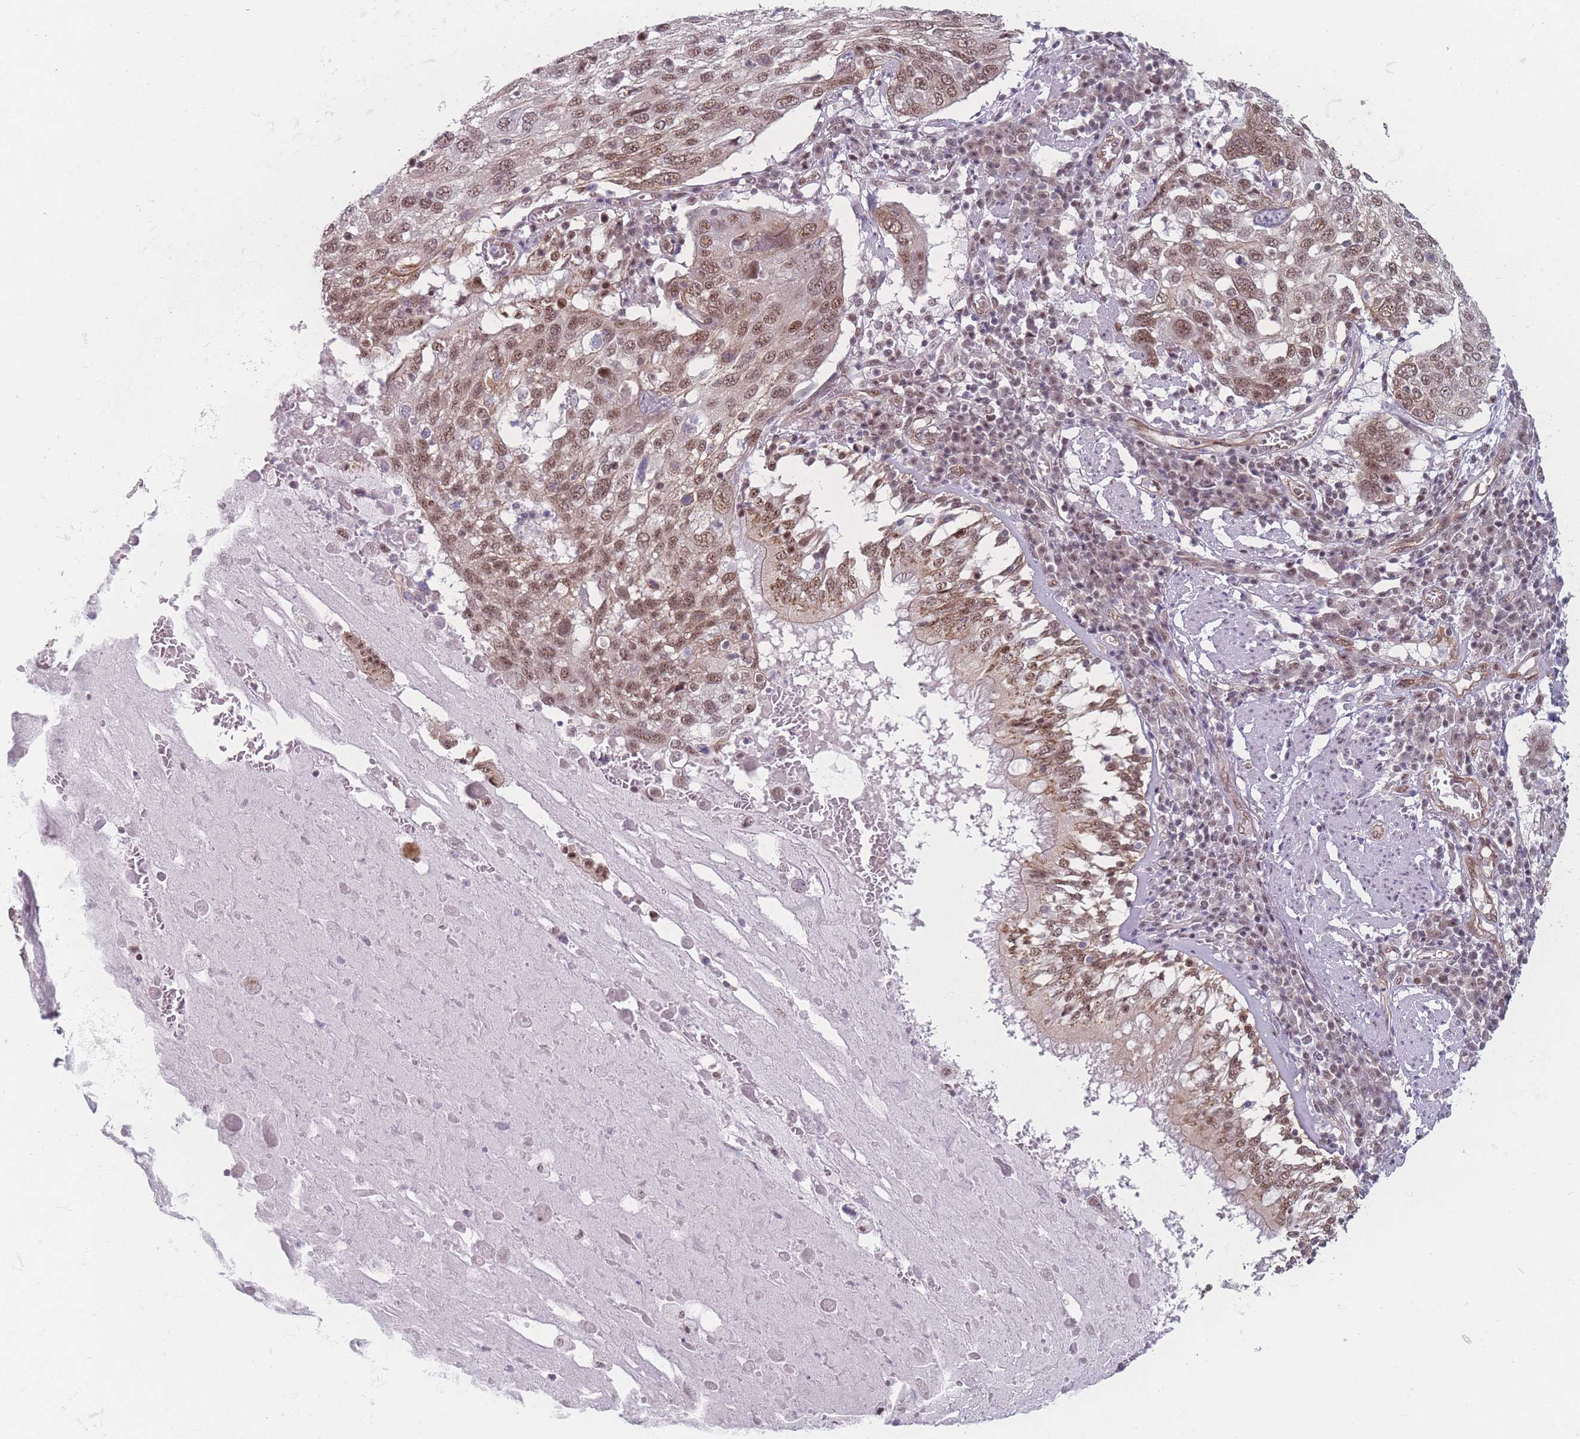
{"staining": {"intensity": "moderate", "quantity": ">75%", "location": "nuclear"}, "tissue": "lung cancer", "cell_type": "Tumor cells", "image_type": "cancer", "snomed": [{"axis": "morphology", "description": "Squamous cell carcinoma, NOS"}, {"axis": "topography", "description": "Lung"}], "caption": "Human lung cancer (squamous cell carcinoma) stained with a protein marker shows moderate staining in tumor cells.", "gene": "ZC3H14", "patient": {"sex": "male", "age": 65}}